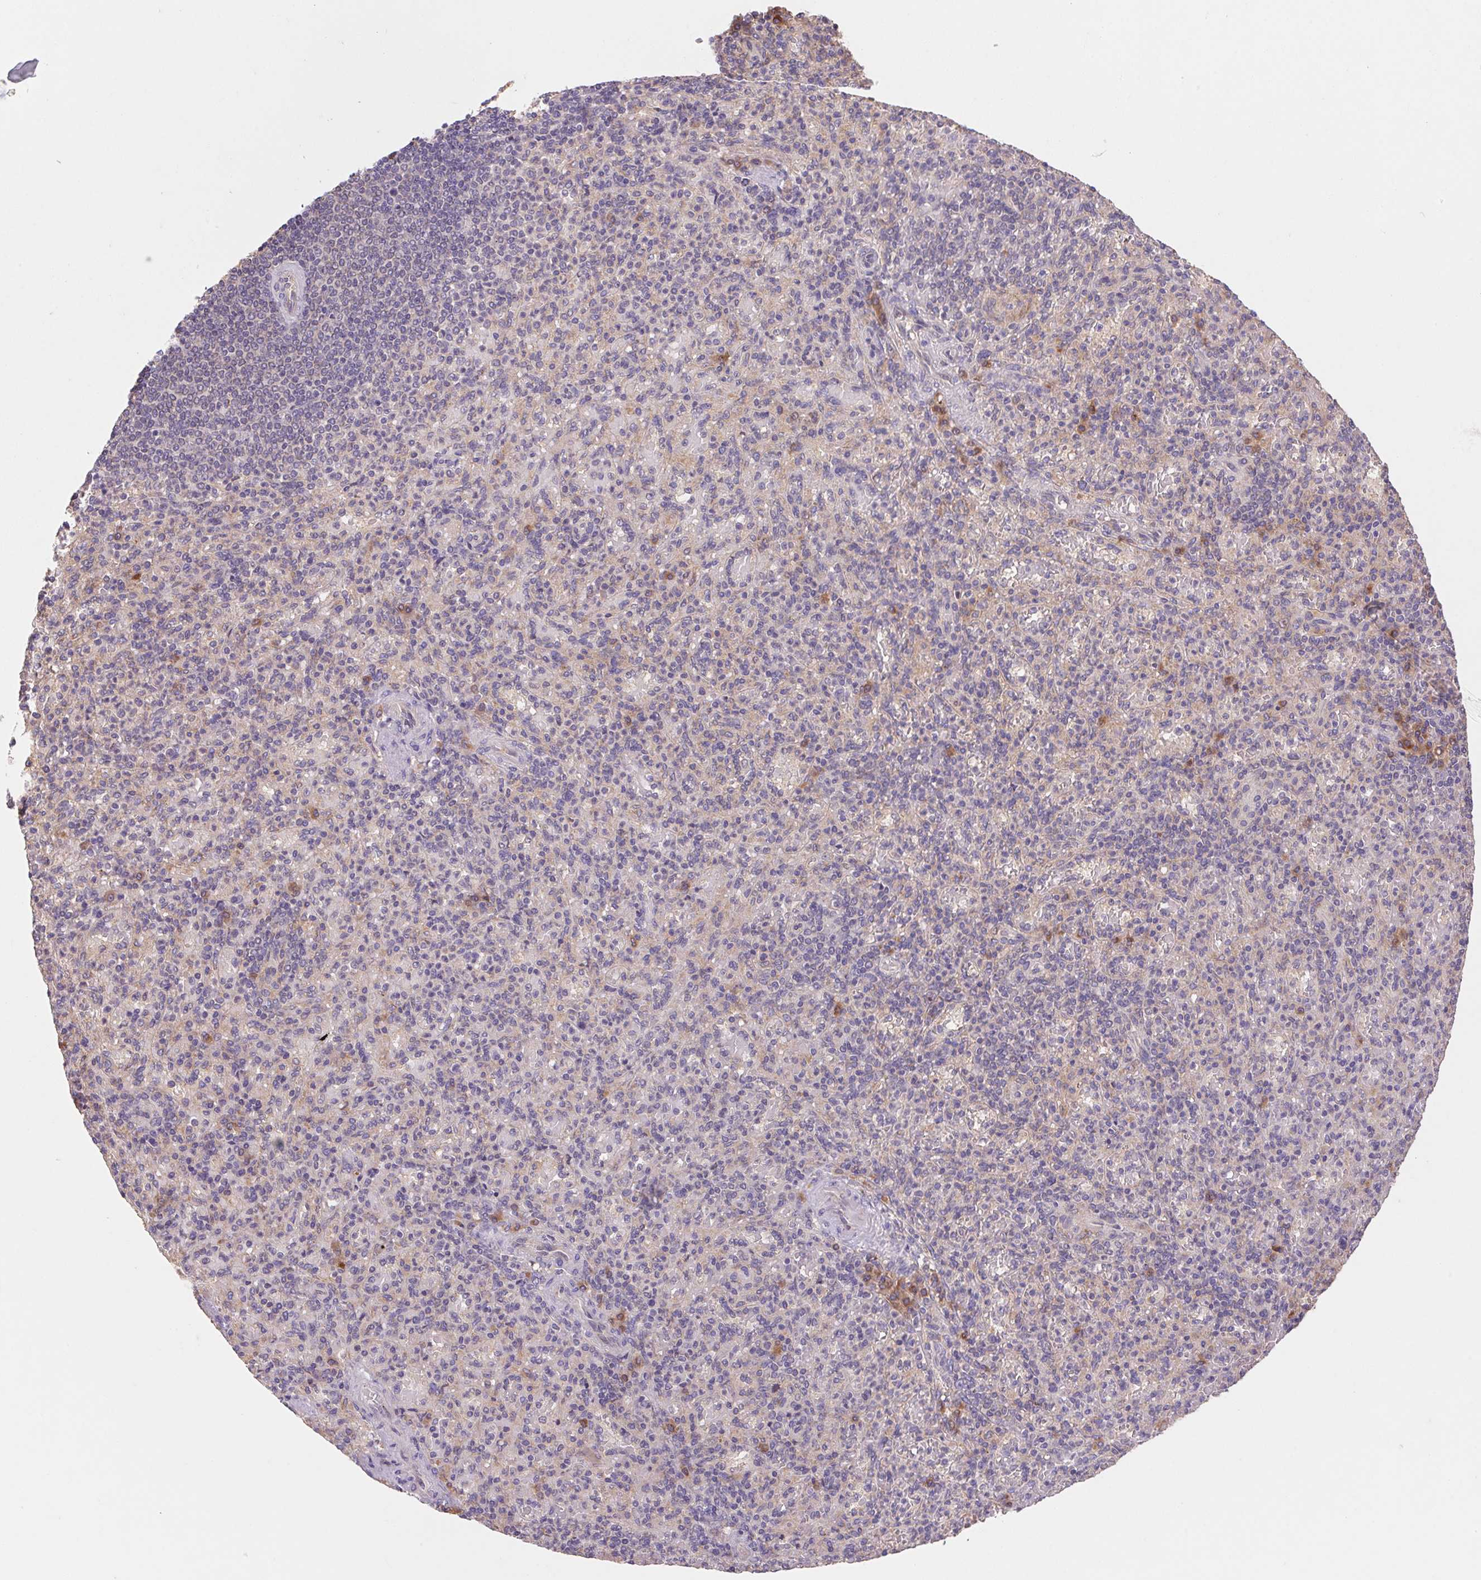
{"staining": {"intensity": "moderate", "quantity": "<25%", "location": "cytoplasmic/membranous"}, "tissue": "spleen", "cell_type": "Cells in red pulp", "image_type": "normal", "snomed": [{"axis": "morphology", "description": "Normal tissue, NOS"}, {"axis": "topography", "description": "Spleen"}], "caption": "Moderate cytoplasmic/membranous staining for a protein is present in about <25% of cells in red pulp of unremarkable spleen using immunohistochemistry (IHC).", "gene": "RAB1A", "patient": {"sex": "female", "age": 74}}